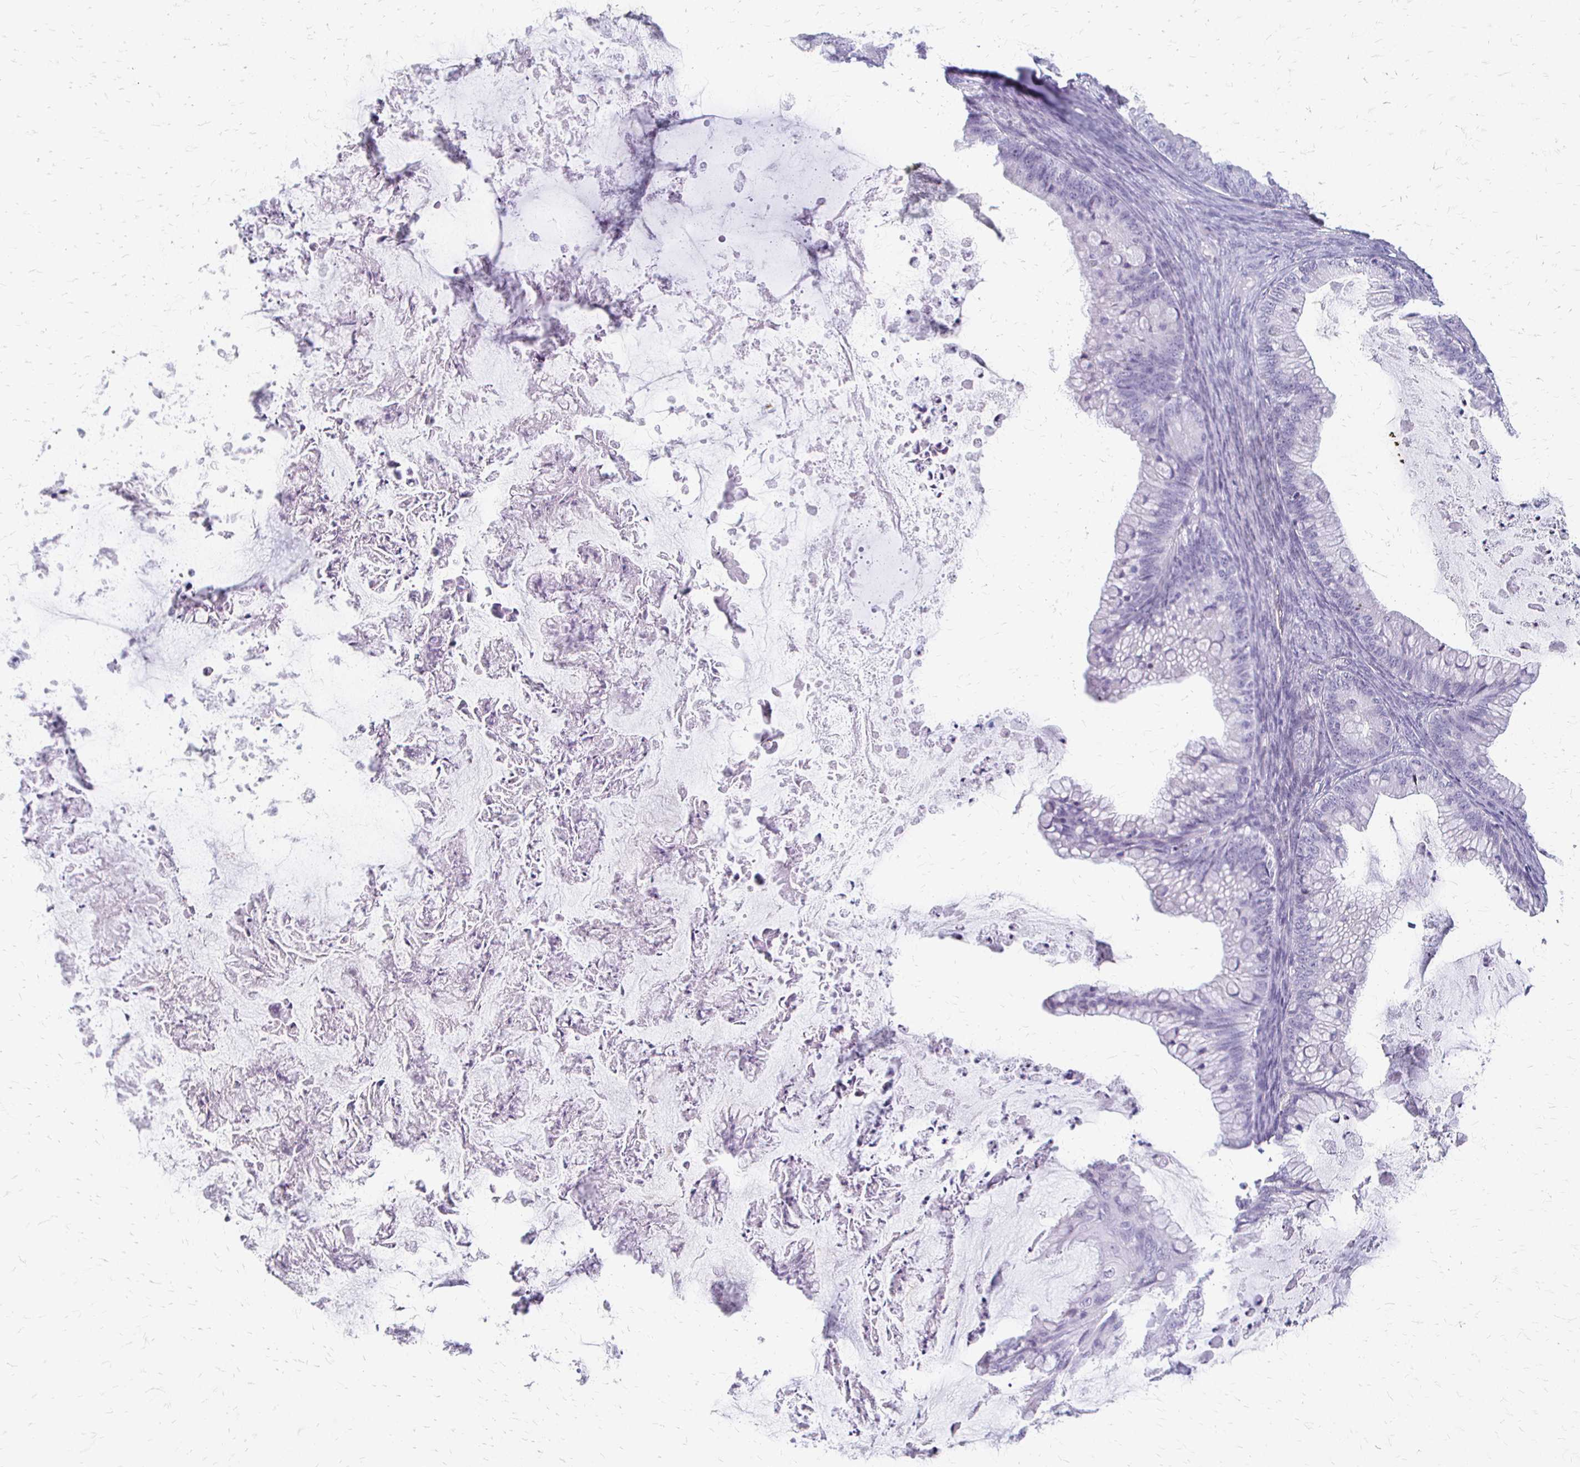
{"staining": {"intensity": "negative", "quantity": "none", "location": "none"}, "tissue": "ovarian cancer", "cell_type": "Tumor cells", "image_type": "cancer", "snomed": [{"axis": "morphology", "description": "Cystadenocarcinoma, mucinous, NOS"}, {"axis": "topography", "description": "Ovary"}], "caption": "A photomicrograph of human ovarian cancer (mucinous cystadenocarcinoma) is negative for staining in tumor cells. Brightfield microscopy of IHC stained with DAB (3,3'-diaminobenzidine) (brown) and hematoxylin (blue), captured at high magnification.", "gene": "ACP5", "patient": {"sex": "female", "age": 35}}